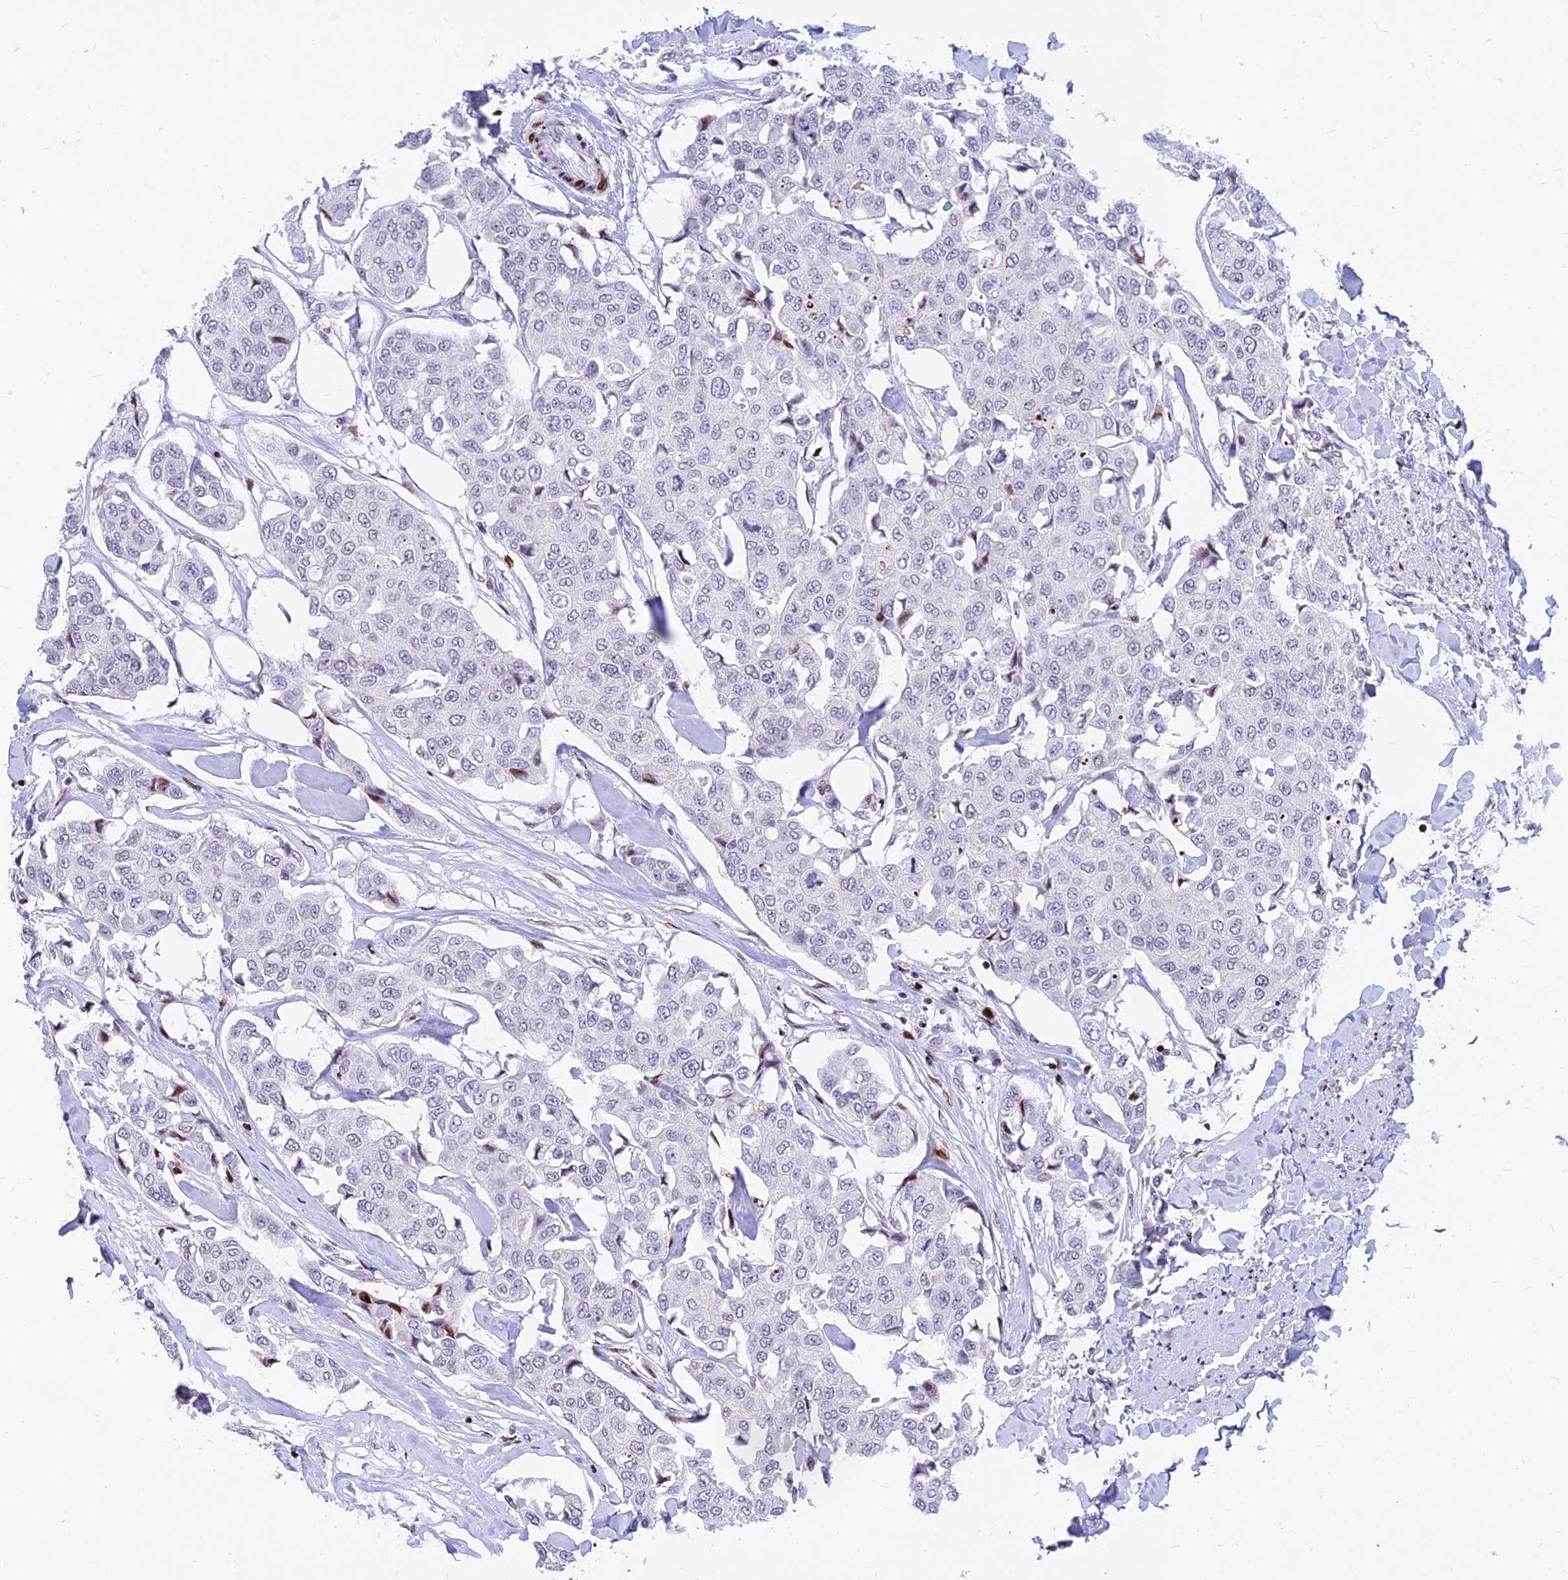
{"staining": {"intensity": "moderate", "quantity": "<25%", "location": "nuclear"}, "tissue": "breast cancer", "cell_type": "Tumor cells", "image_type": "cancer", "snomed": [{"axis": "morphology", "description": "Duct carcinoma"}, {"axis": "topography", "description": "Breast"}], "caption": "Brown immunohistochemical staining in human breast cancer (infiltrating ductal carcinoma) demonstrates moderate nuclear staining in approximately <25% of tumor cells.", "gene": "PRPS1", "patient": {"sex": "female", "age": 80}}